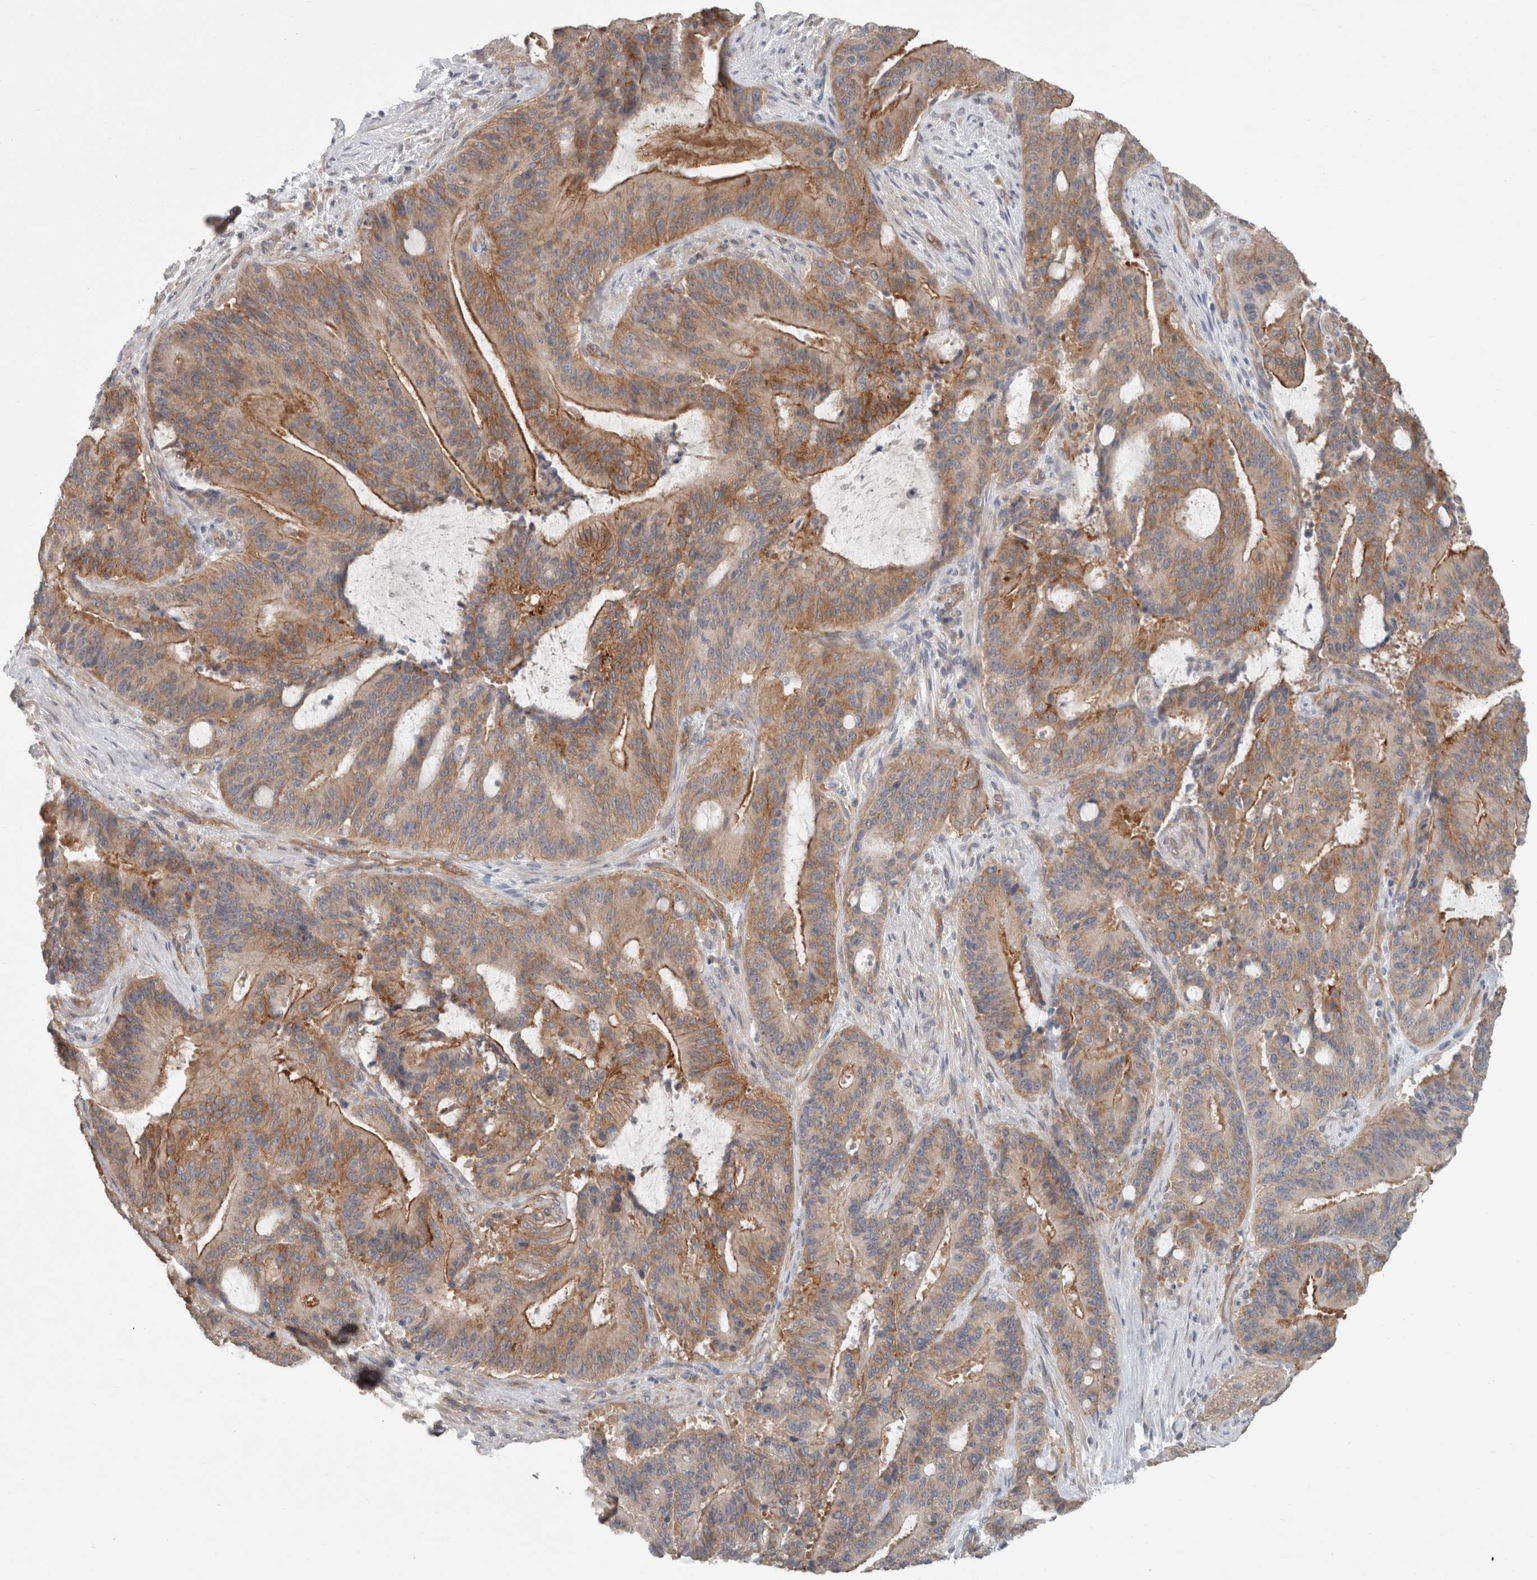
{"staining": {"intensity": "moderate", "quantity": ">75%", "location": "cytoplasmic/membranous"}, "tissue": "liver cancer", "cell_type": "Tumor cells", "image_type": "cancer", "snomed": [{"axis": "morphology", "description": "Normal tissue, NOS"}, {"axis": "morphology", "description": "Cholangiocarcinoma"}, {"axis": "topography", "description": "Liver"}, {"axis": "topography", "description": "Peripheral nerve tissue"}], "caption": "Protein expression analysis of cholangiocarcinoma (liver) shows moderate cytoplasmic/membranous positivity in approximately >75% of tumor cells.", "gene": "RASAL2", "patient": {"sex": "female", "age": 73}}